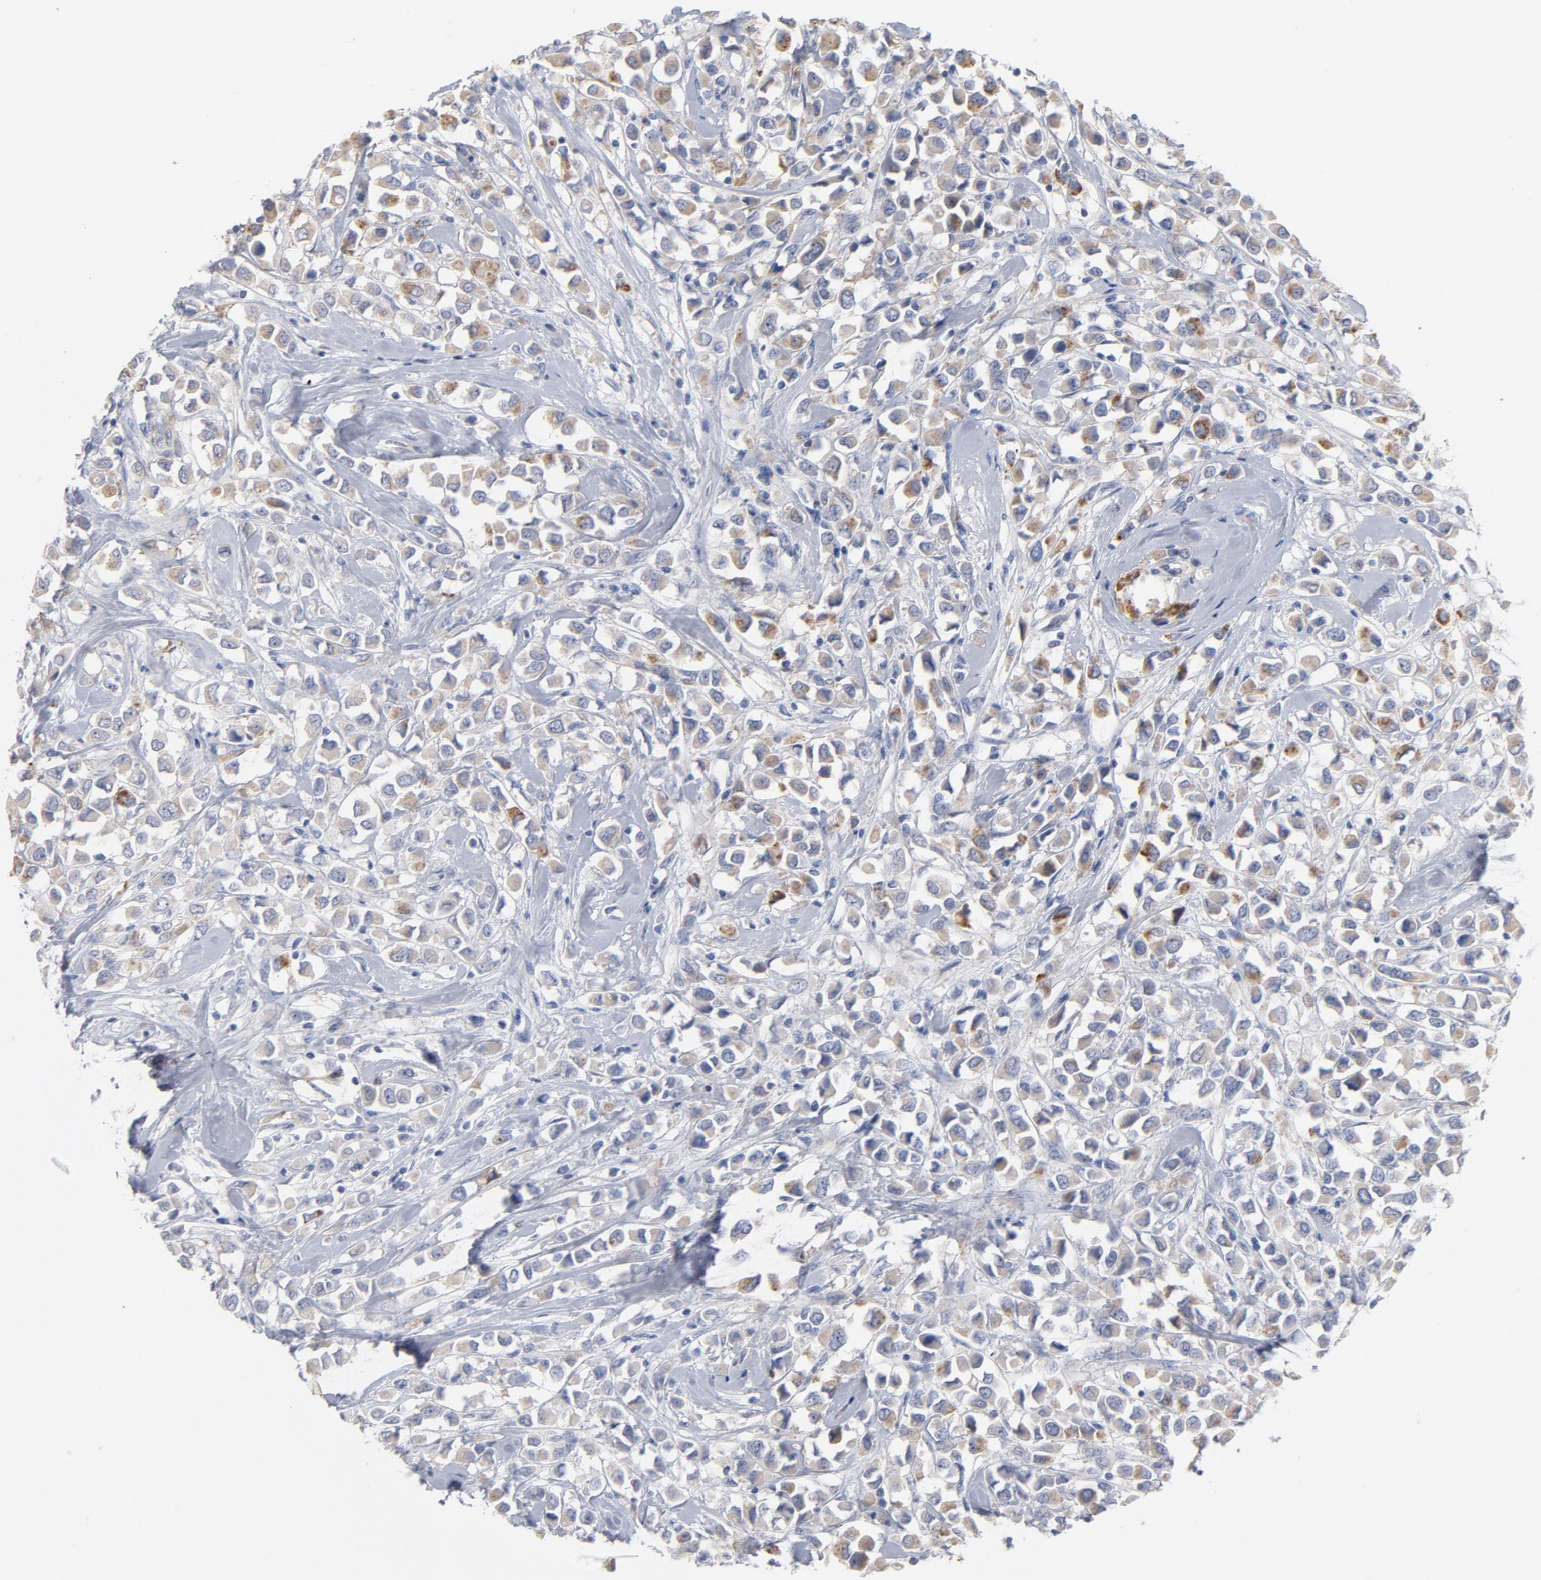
{"staining": {"intensity": "moderate", "quantity": "<25%", "location": "cytoplasmic/membranous"}, "tissue": "breast cancer", "cell_type": "Tumor cells", "image_type": "cancer", "snomed": [{"axis": "morphology", "description": "Duct carcinoma"}, {"axis": "topography", "description": "Breast"}], "caption": "Immunohistochemistry (IHC) photomicrograph of neoplastic tissue: breast cancer stained using immunohistochemistry displays low levels of moderate protein expression localized specifically in the cytoplasmic/membranous of tumor cells, appearing as a cytoplasmic/membranous brown color.", "gene": "CPE", "patient": {"sex": "female", "age": 61}}